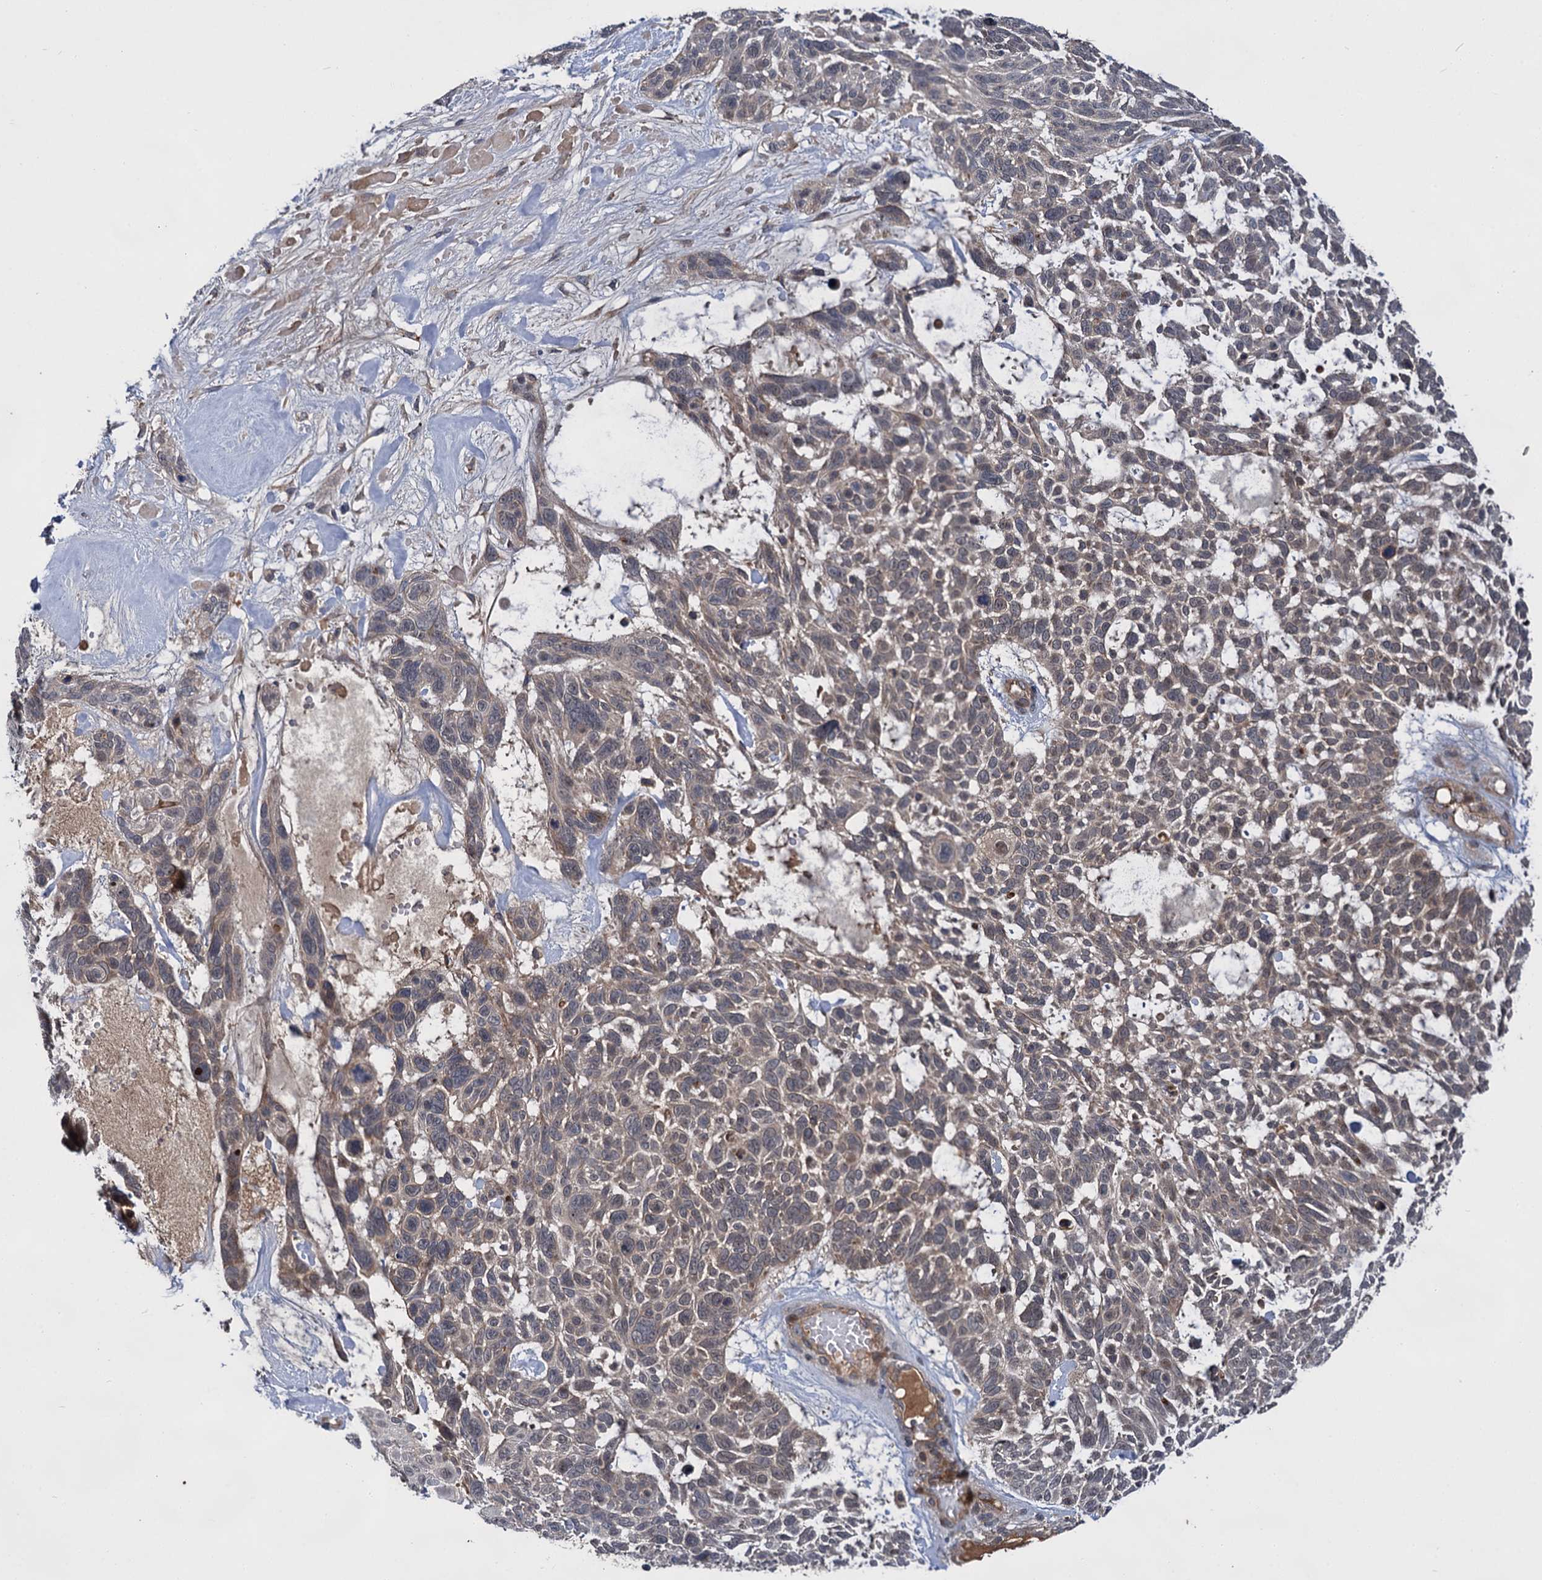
{"staining": {"intensity": "weak", "quantity": "25%-75%", "location": "cytoplasmic/membranous"}, "tissue": "skin cancer", "cell_type": "Tumor cells", "image_type": "cancer", "snomed": [{"axis": "morphology", "description": "Basal cell carcinoma"}, {"axis": "topography", "description": "Skin"}], "caption": "Skin cancer stained with a protein marker displays weak staining in tumor cells.", "gene": "ABLIM1", "patient": {"sex": "male", "age": 88}}